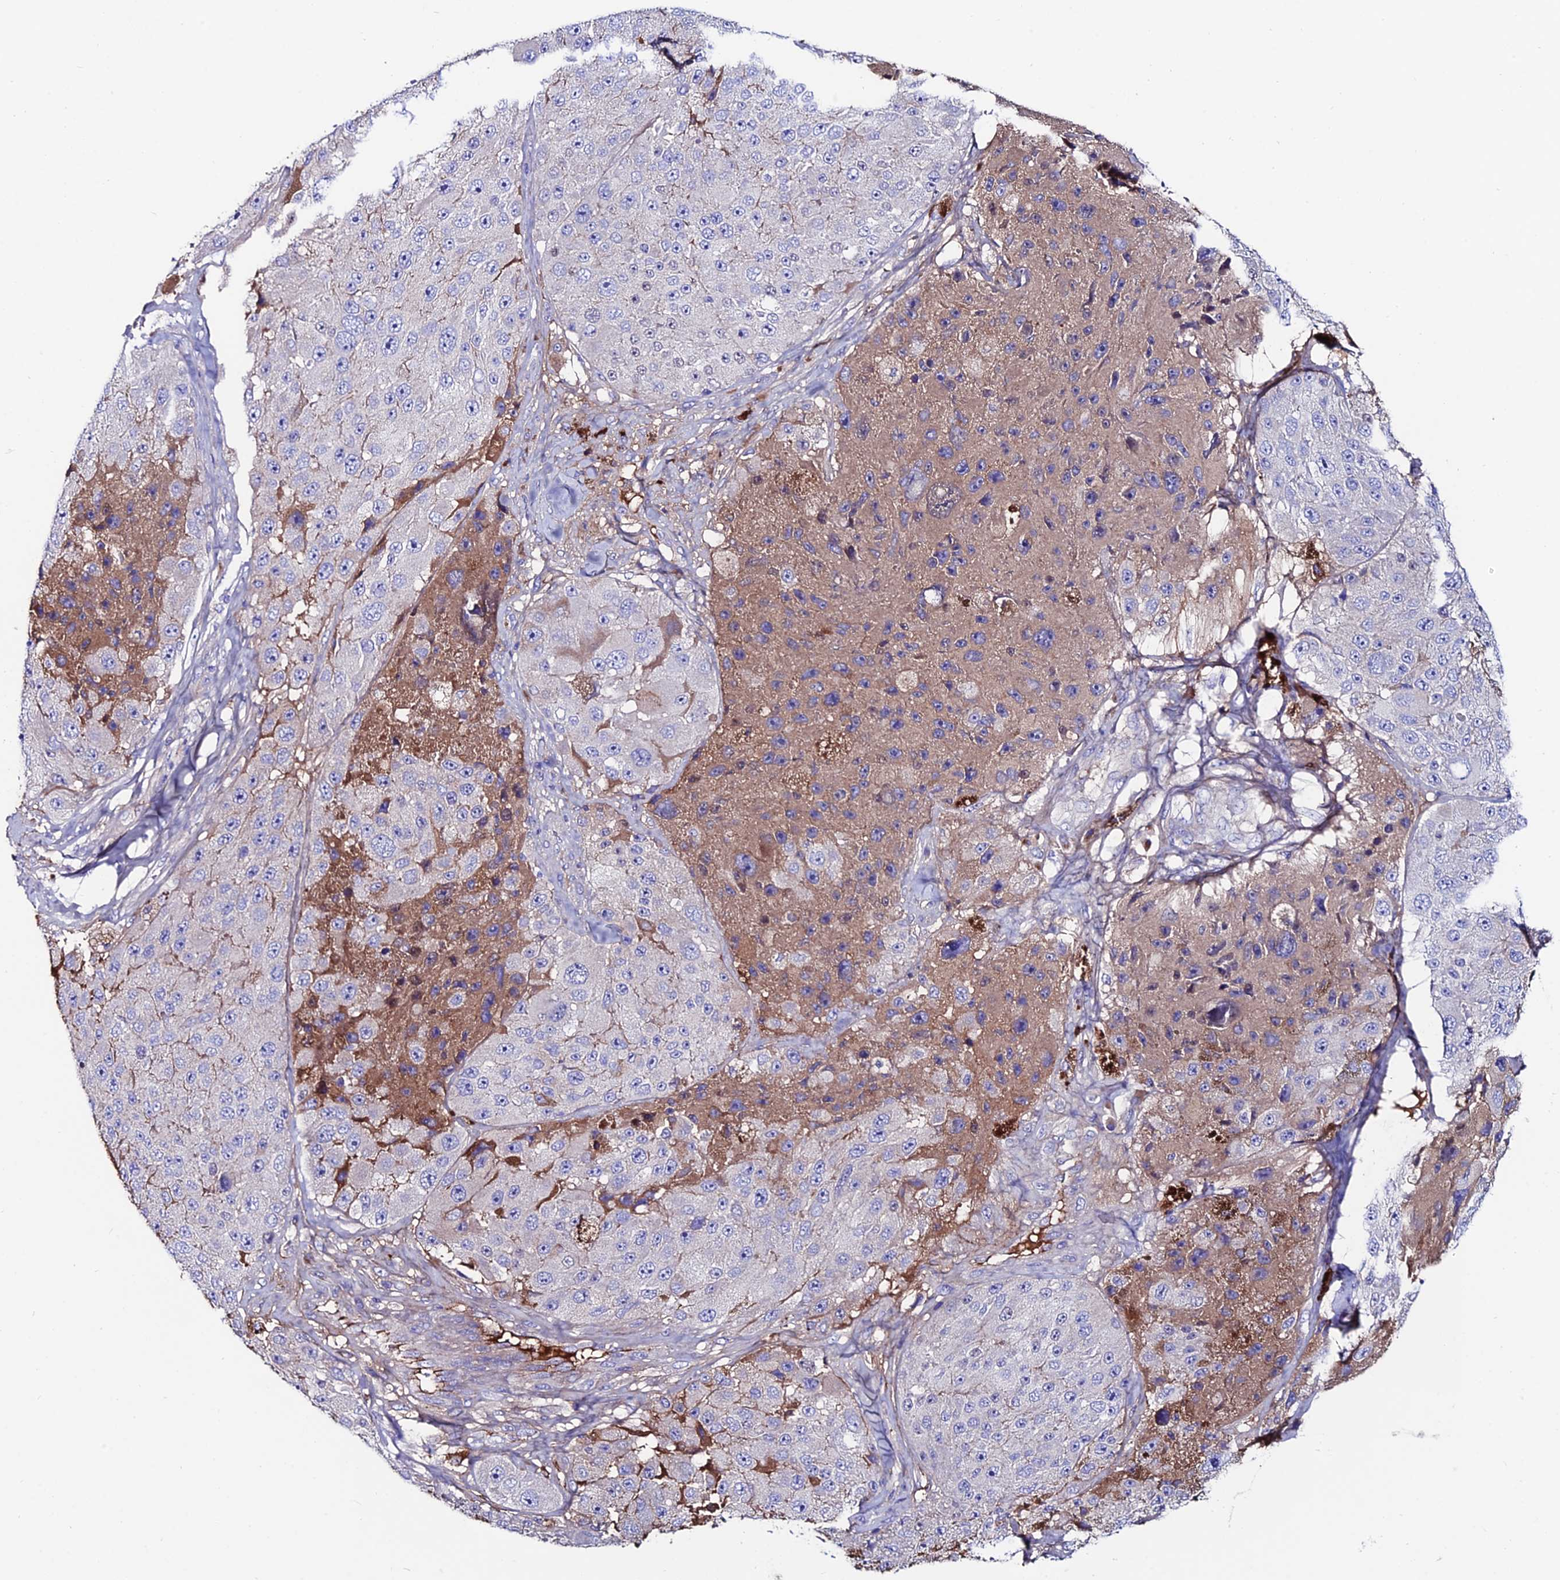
{"staining": {"intensity": "negative", "quantity": "none", "location": "none"}, "tissue": "melanoma", "cell_type": "Tumor cells", "image_type": "cancer", "snomed": [{"axis": "morphology", "description": "Malignant melanoma, Metastatic site"}, {"axis": "topography", "description": "Lymph node"}], "caption": "Malignant melanoma (metastatic site) was stained to show a protein in brown. There is no significant staining in tumor cells. (Brightfield microscopy of DAB IHC at high magnification).", "gene": "SLC25A16", "patient": {"sex": "male", "age": 62}}